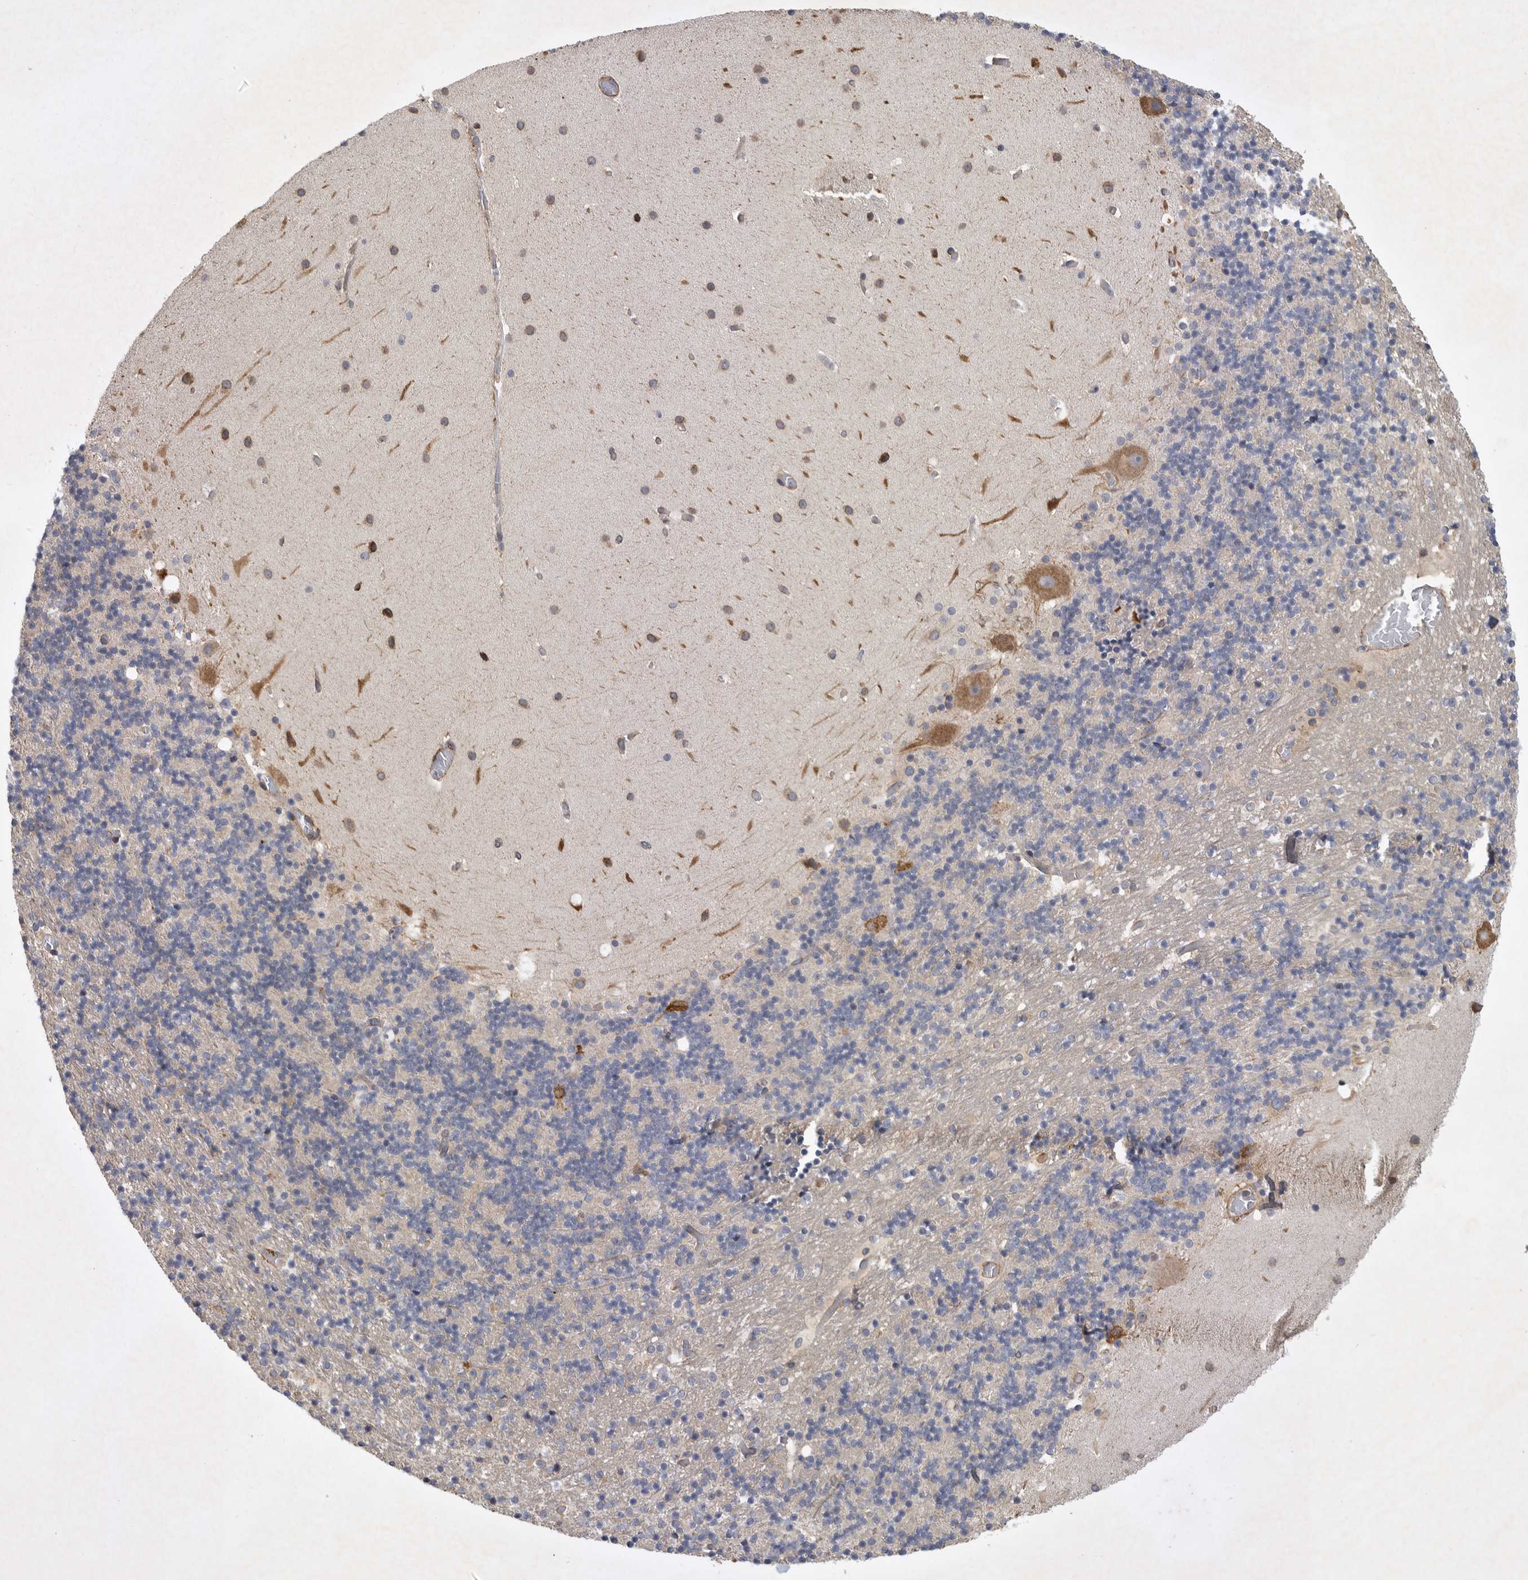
{"staining": {"intensity": "negative", "quantity": "none", "location": "none"}, "tissue": "cerebellum", "cell_type": "Cells in granular layer", "image_type": "normal", "snomed": [{"axis": "morphology", "description": "Normal tissue, NOS"}, {"axis": "topography", "description": "Cerebellum"}], "caption": "The image shows no staining of cells in granular layer in unremarkable cerebellum.", "gene": "ANKFY1", "patient": {"sex": "male", "age": 57}}